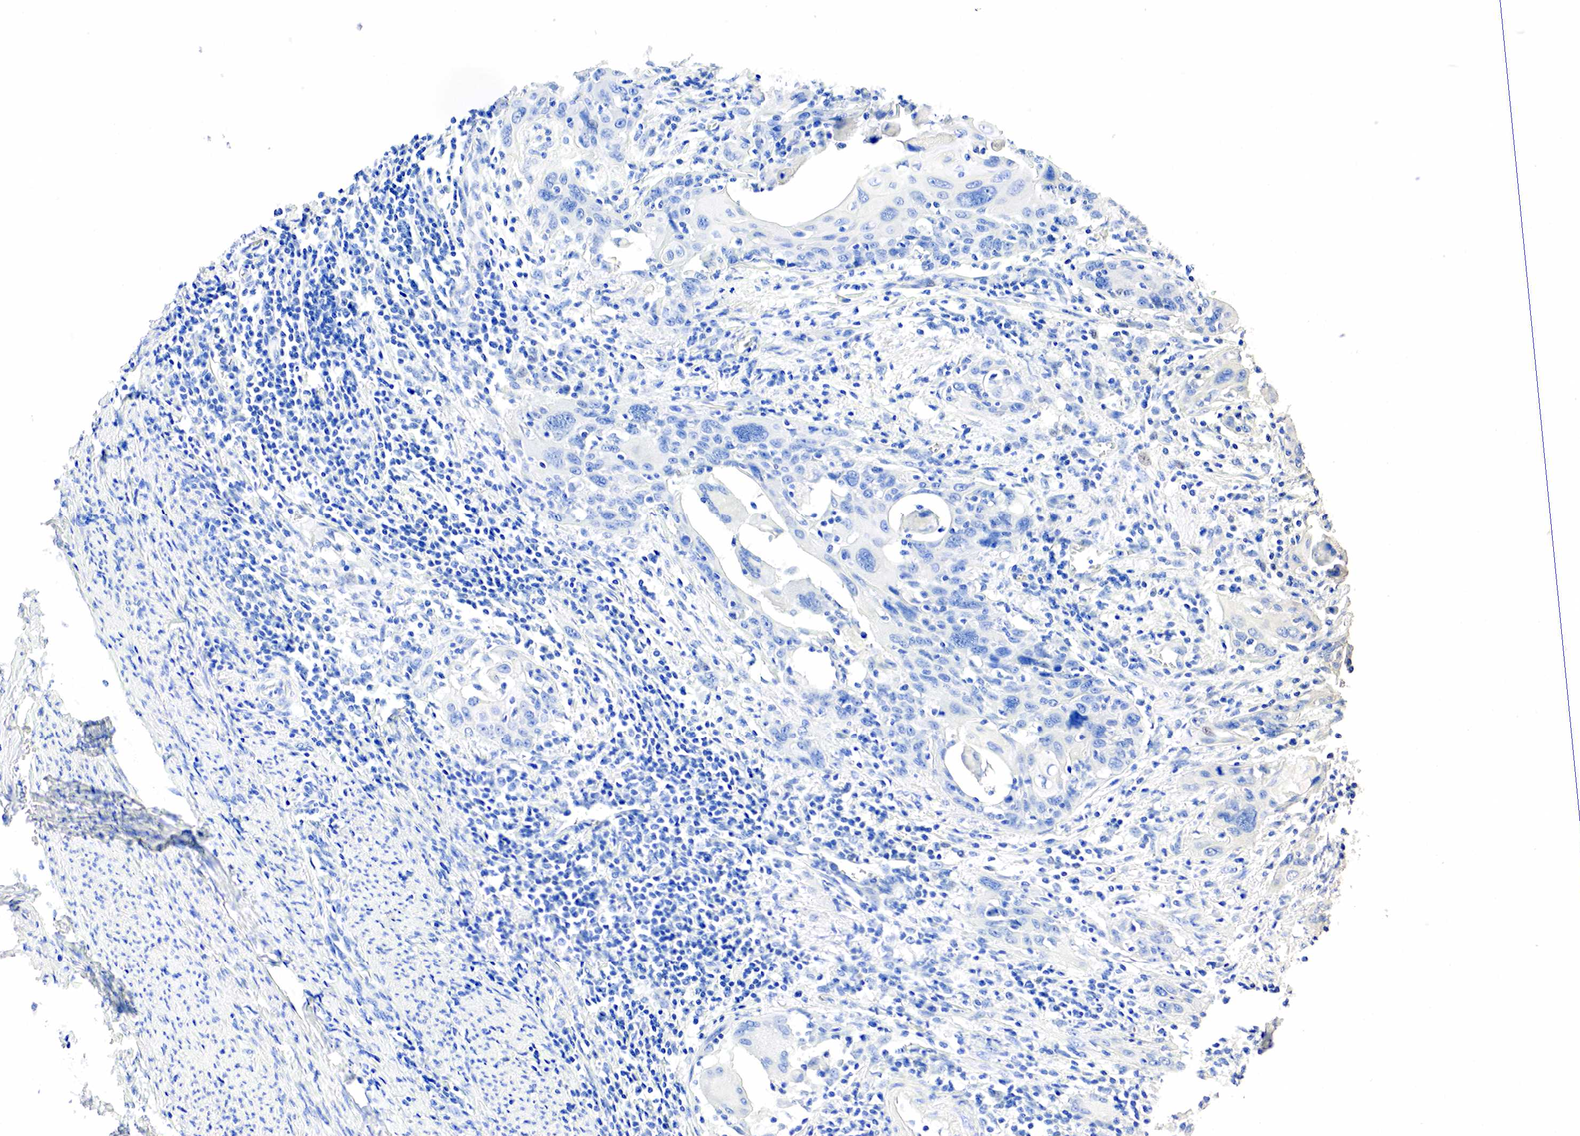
{"staining": {"intensity": "negative", "quantity": "none", "location": "none"}, "tissue": "cervical cancer", "cell_type": "Tumor cells", "image_type": "cancer", "snomed": [{"axis": "morphology", "description": "Squamous cell carcinoma, NOS"}, {"axis": "topography", "description": "Cervix"}], "caption": "DAB immunohistochemical staining of cervical cancer exhibits no significant positivity in tumor cells.", "gene": "SST", "patient": {"sex": "female", "age": 54}}